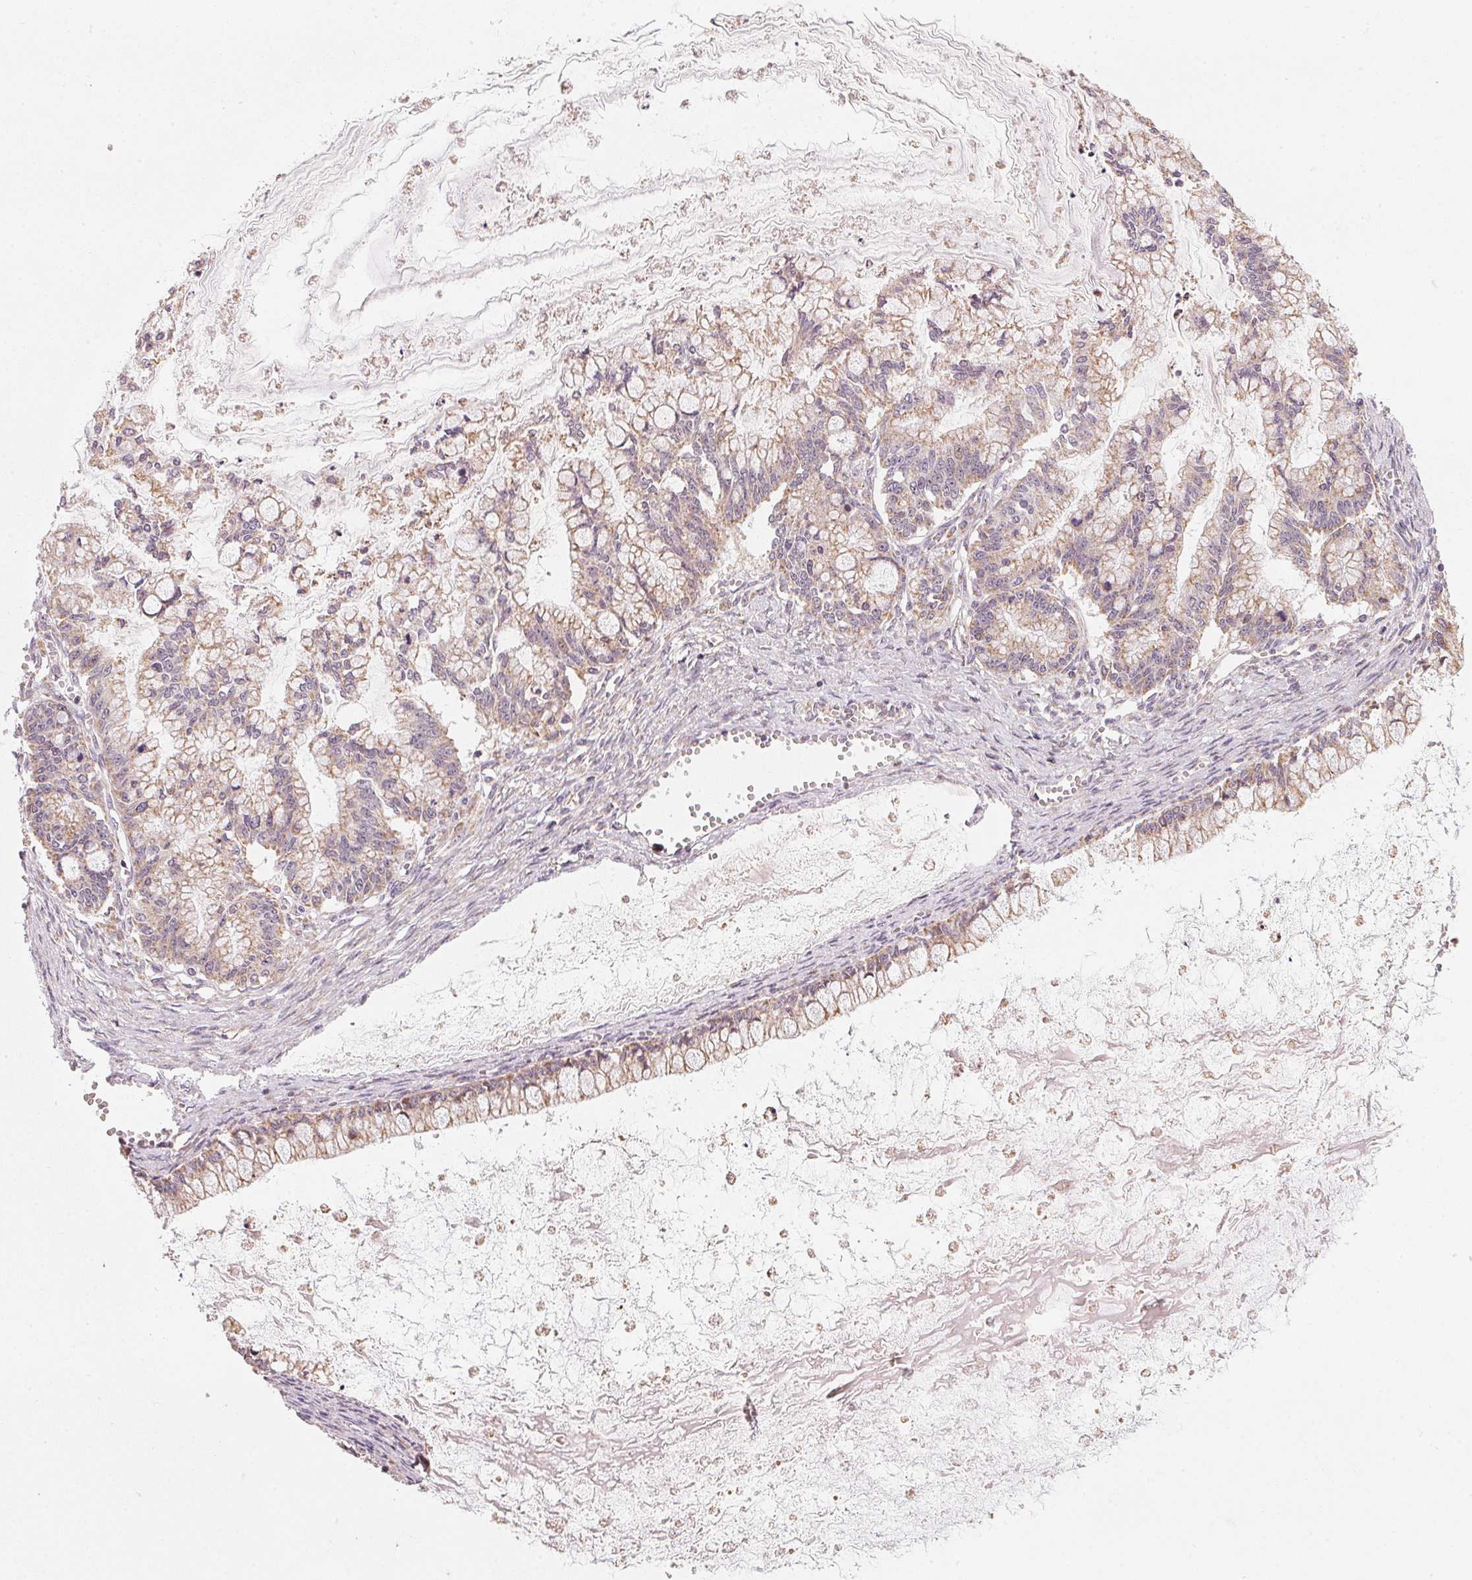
{"staining": {"intensity": "moderate", "quantity": ">75%", "location": "cytoplasmic/membranous"}, "tissue": "ovarian cancer", "cell_type": "Tumor cells", "image_type": "cancer", "snomed": [{"axis": "morphology", "description": "Cystadenocarcinoma, mucinous, NOS"}, {"axis": "topography", "description": "Ovary"}], "caption": "An image showing moderate cytoplasmic/membranous staining in about >75% of tumor cells in ovarian mucinous cystadenocarcinoma, as visualized by brown immunohistochemical staining.", "gene": "COQ7", "patient": {"sex": "female", "age": 67}}